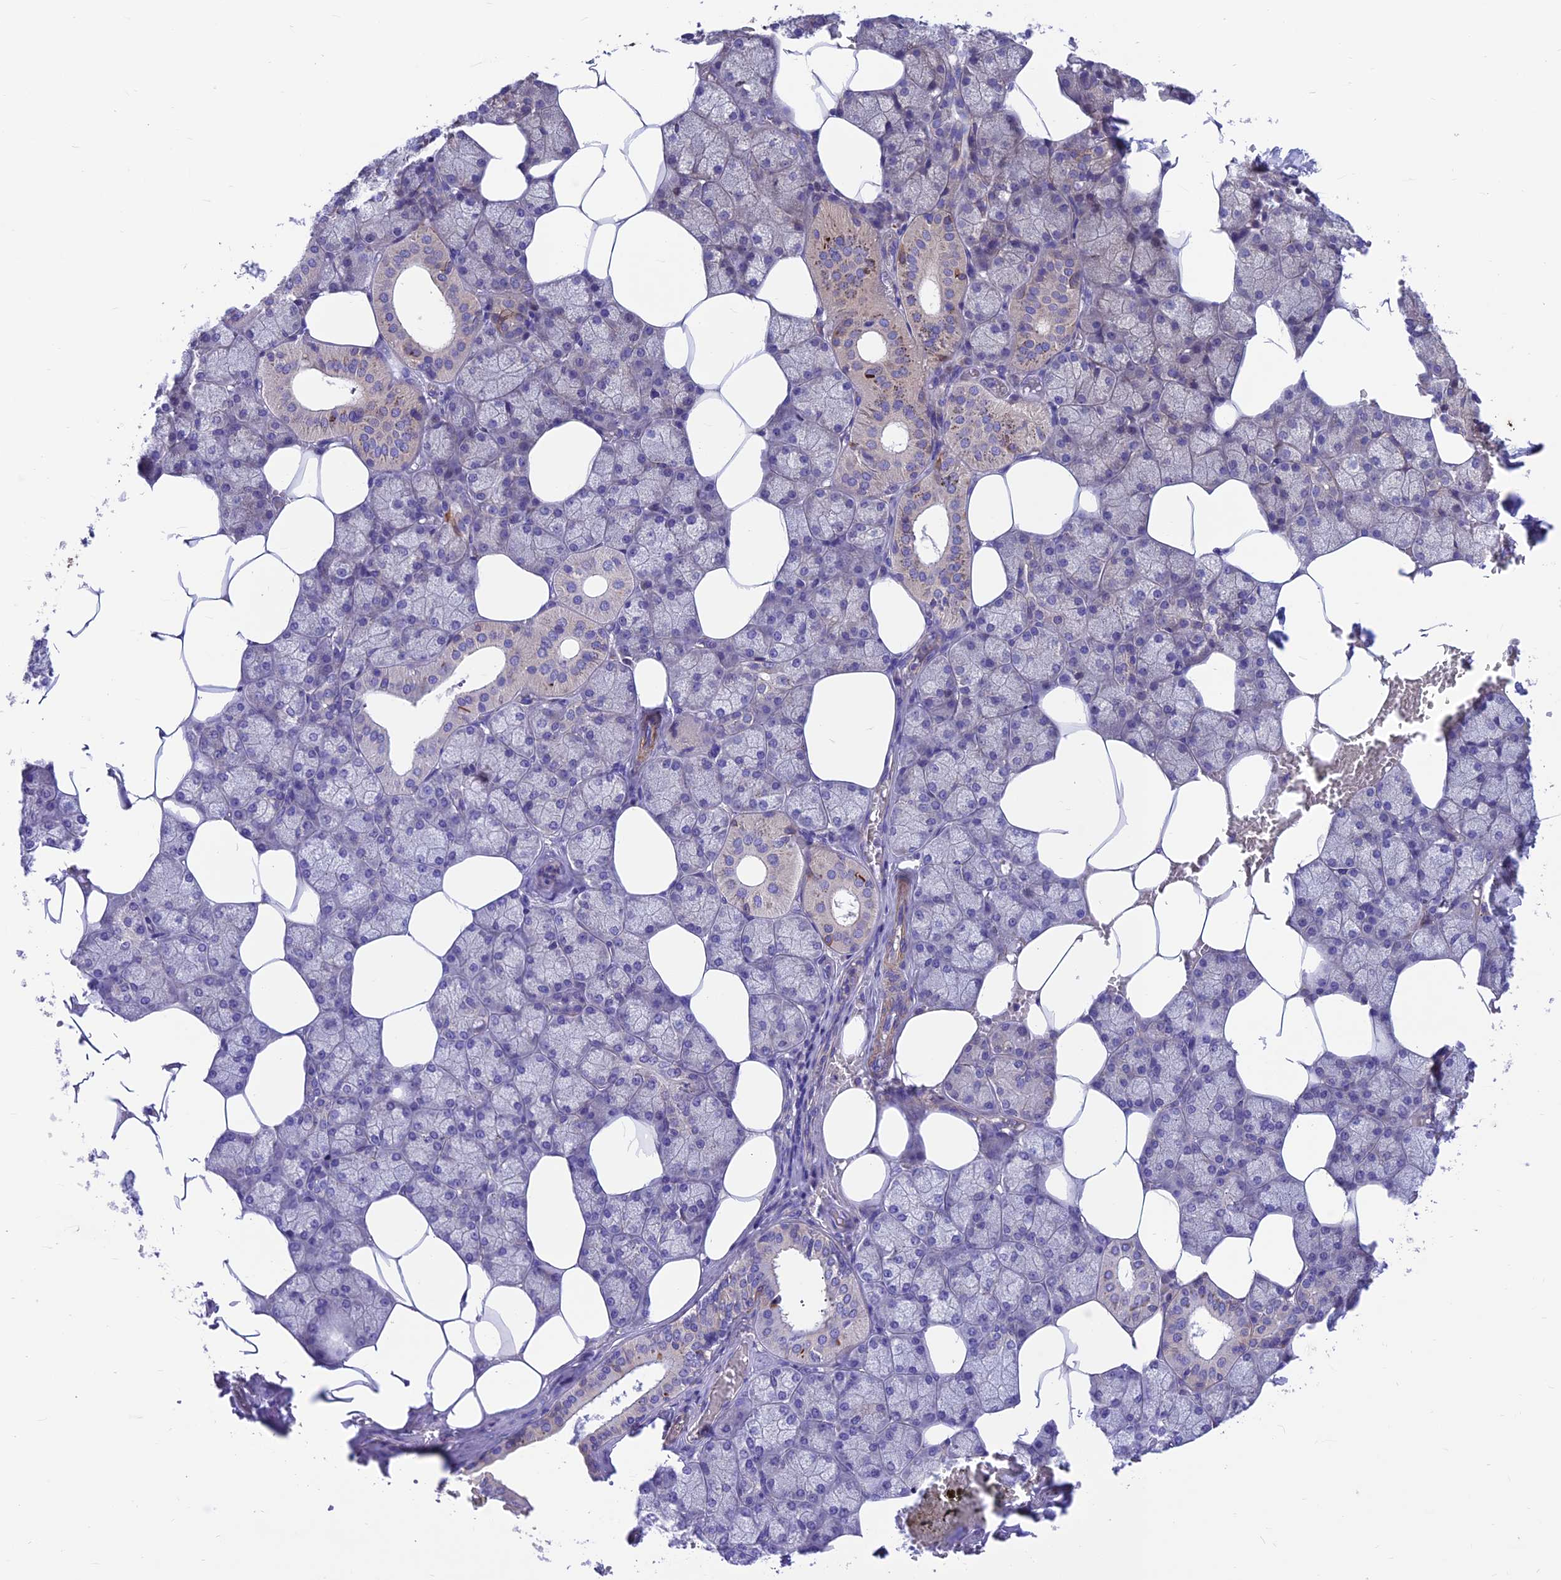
{"staining": {"intensity": "weak", "quantity": "25%-75%", "location": "cytoplasmic/membranous"}, "tissue": "salivary gland", "cell_type": "Glandular cells", "image_type": "normal", "snomed": [{"axis": "morphology", "description": "Normal tissue, NOS"}, {"axis": "topography", "description": "Salivary gland"}], "caption": "Protein staining of unremarkable salivary gland demonstrates weak cytoplasmic/membranous positivity in approximately 25%-75% of glandular cells.", "gene": "VPS16", "patient": {"sex": "male", "age": 62}}